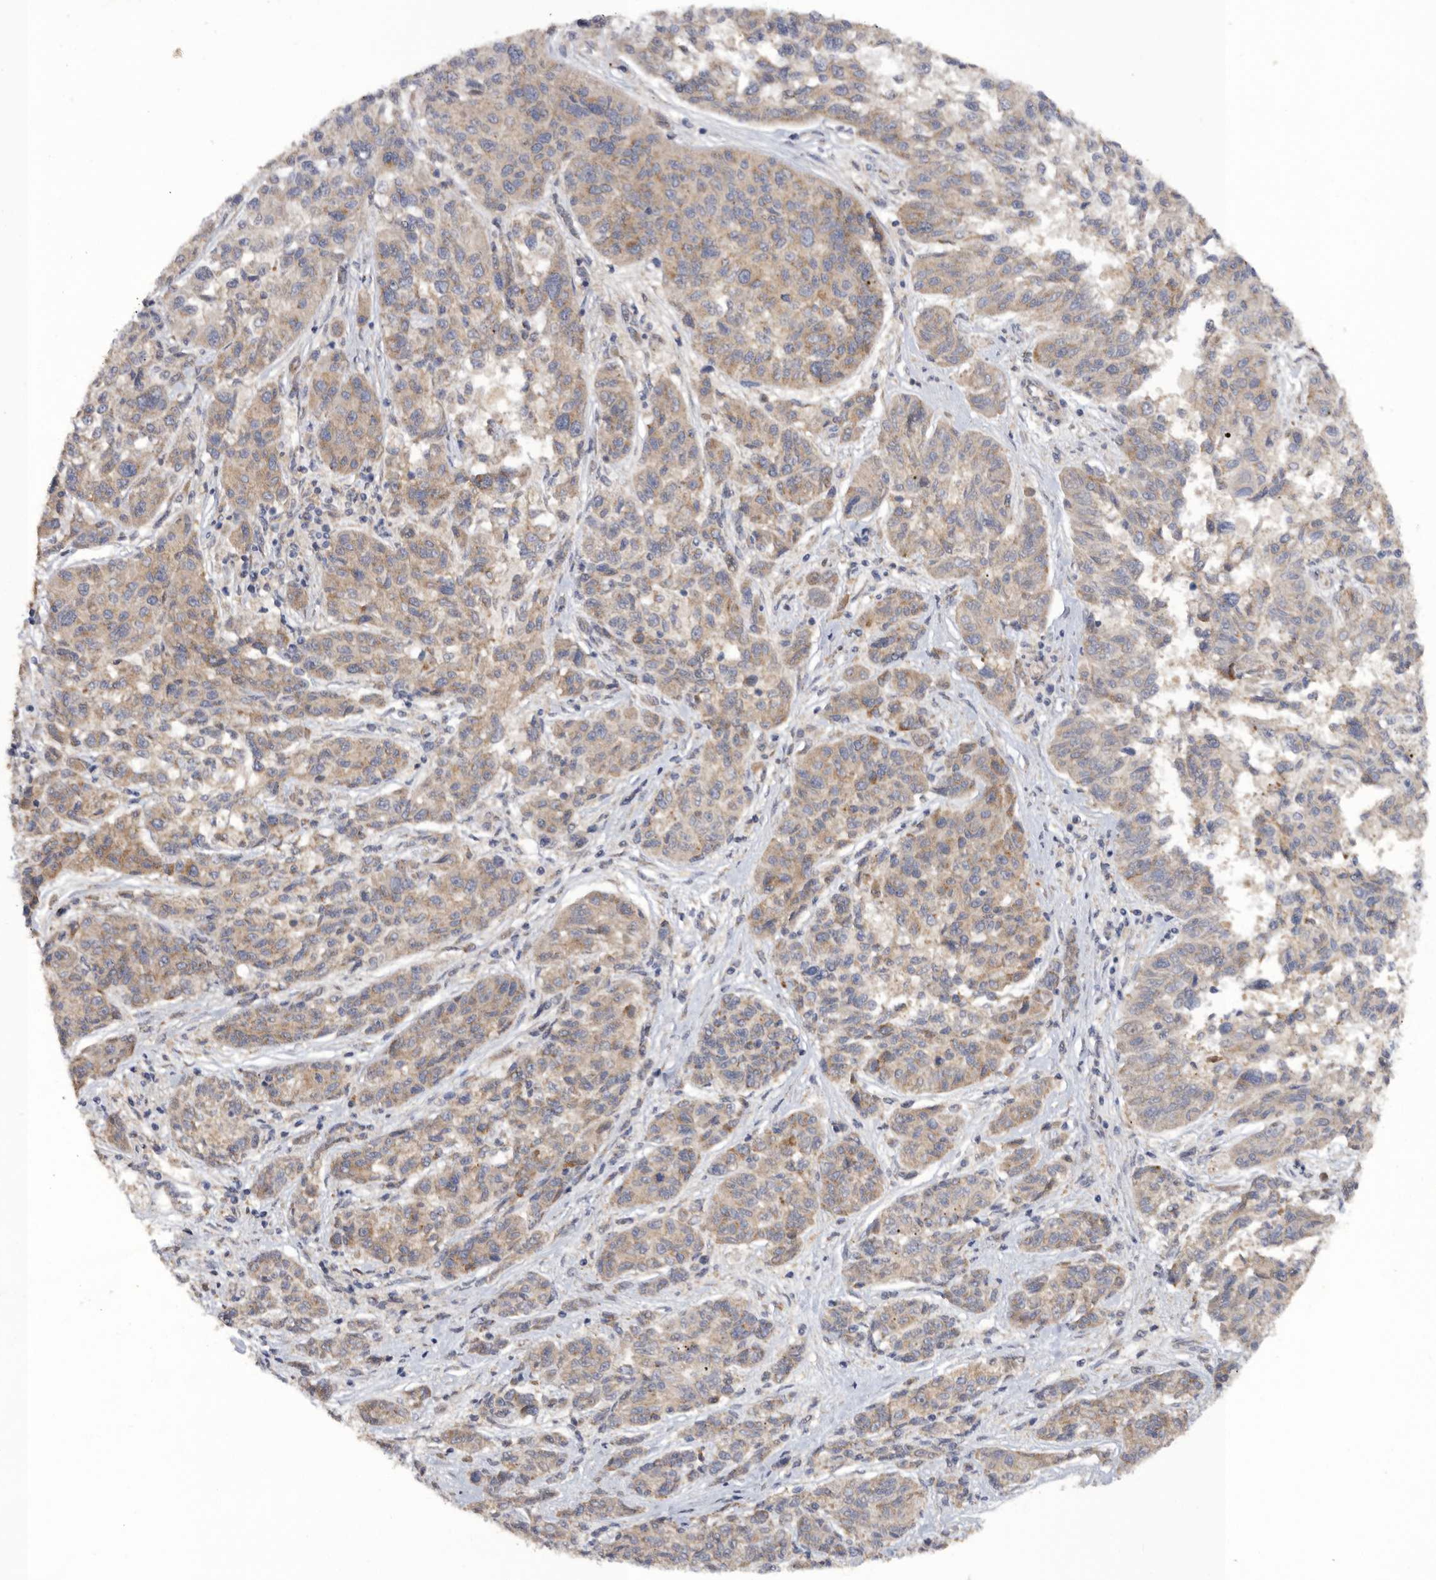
{"staining": {"intensity": "weak", "quantity": ">75%", "location": "cytoplasmic/membranous"}, "tissue": "melanoma", "cell_type": "Tumor cells", "image_type": "cancer", "snomed": [{"axis": "morphology", "description": "Malignant melanoma, NOS"}, {"axis": "topography", "description": "Skin"}], "caption": "High-magnification brightfield microscopy of melanoma stained with DAB (3,3'-diaminobenzidine) (brown) and counterstained with hematoxylin (blue). tumor cells exhibit weak cytoplasmic/membranous positivity is identified in approximately>75% of cells.", "gene": "PODXL2", "patient": {"sex": "male", "age": 53}}